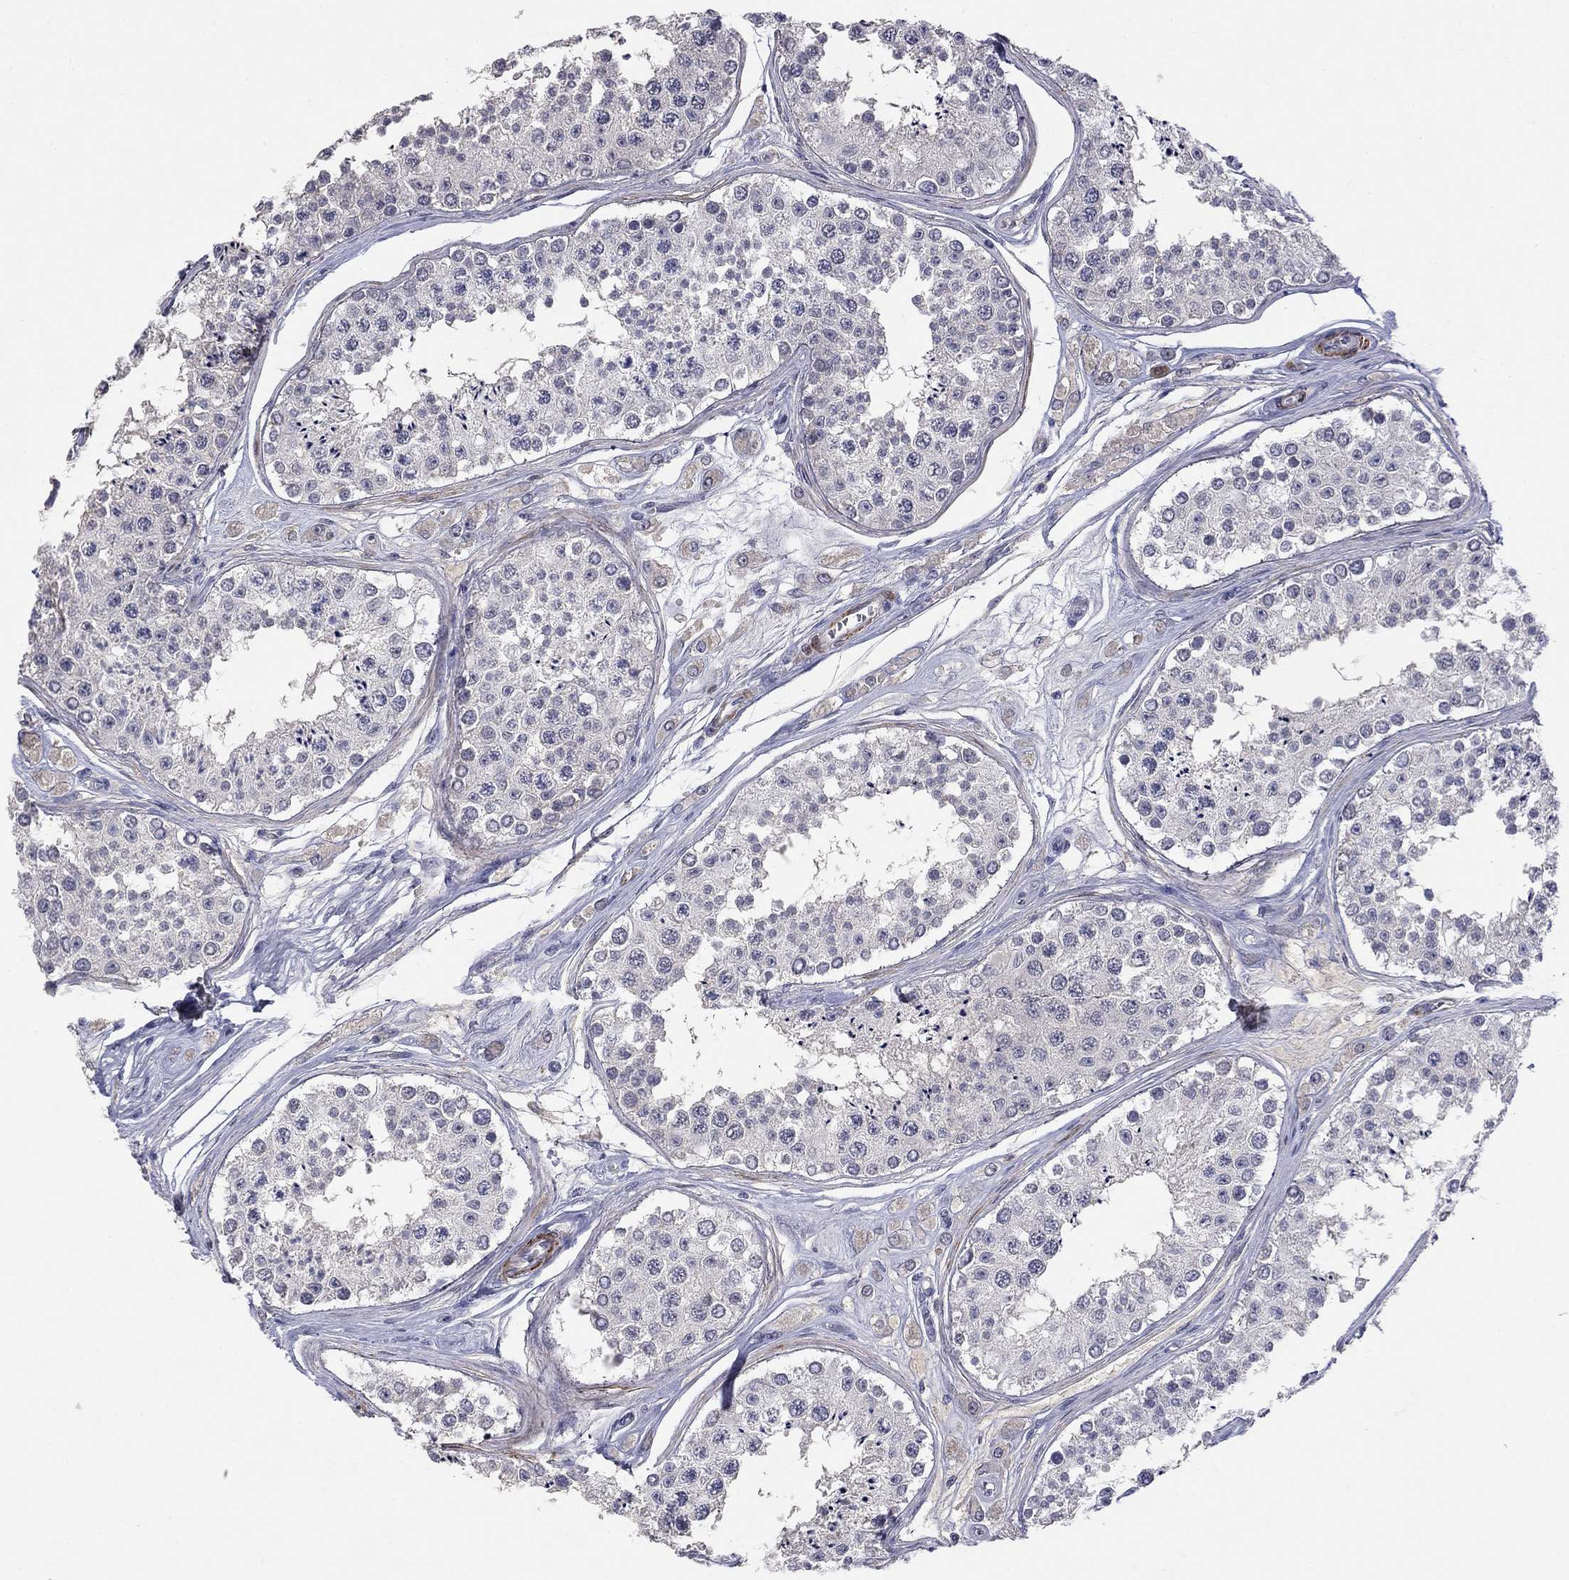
{"staining": {"intensity": "negative", "quantity": "none", "location": "none"}, "tissue": "testis", "cell_type": "Cells in seminiferous ducts", "image_type": "normal", "snomed": [{"axis": "morphology", "description": "Normal tissue, NOS"}, {"axis": "topography", "description": "Testis"}], "caption": "Cells in seminiferous ducts show no significant expression in benign testis. (DAB immunohistochemistry (IHC) with hematoxylin counter stain).", "gene": "IP6K3", "patient": {"sex": "male", "age": 25}}